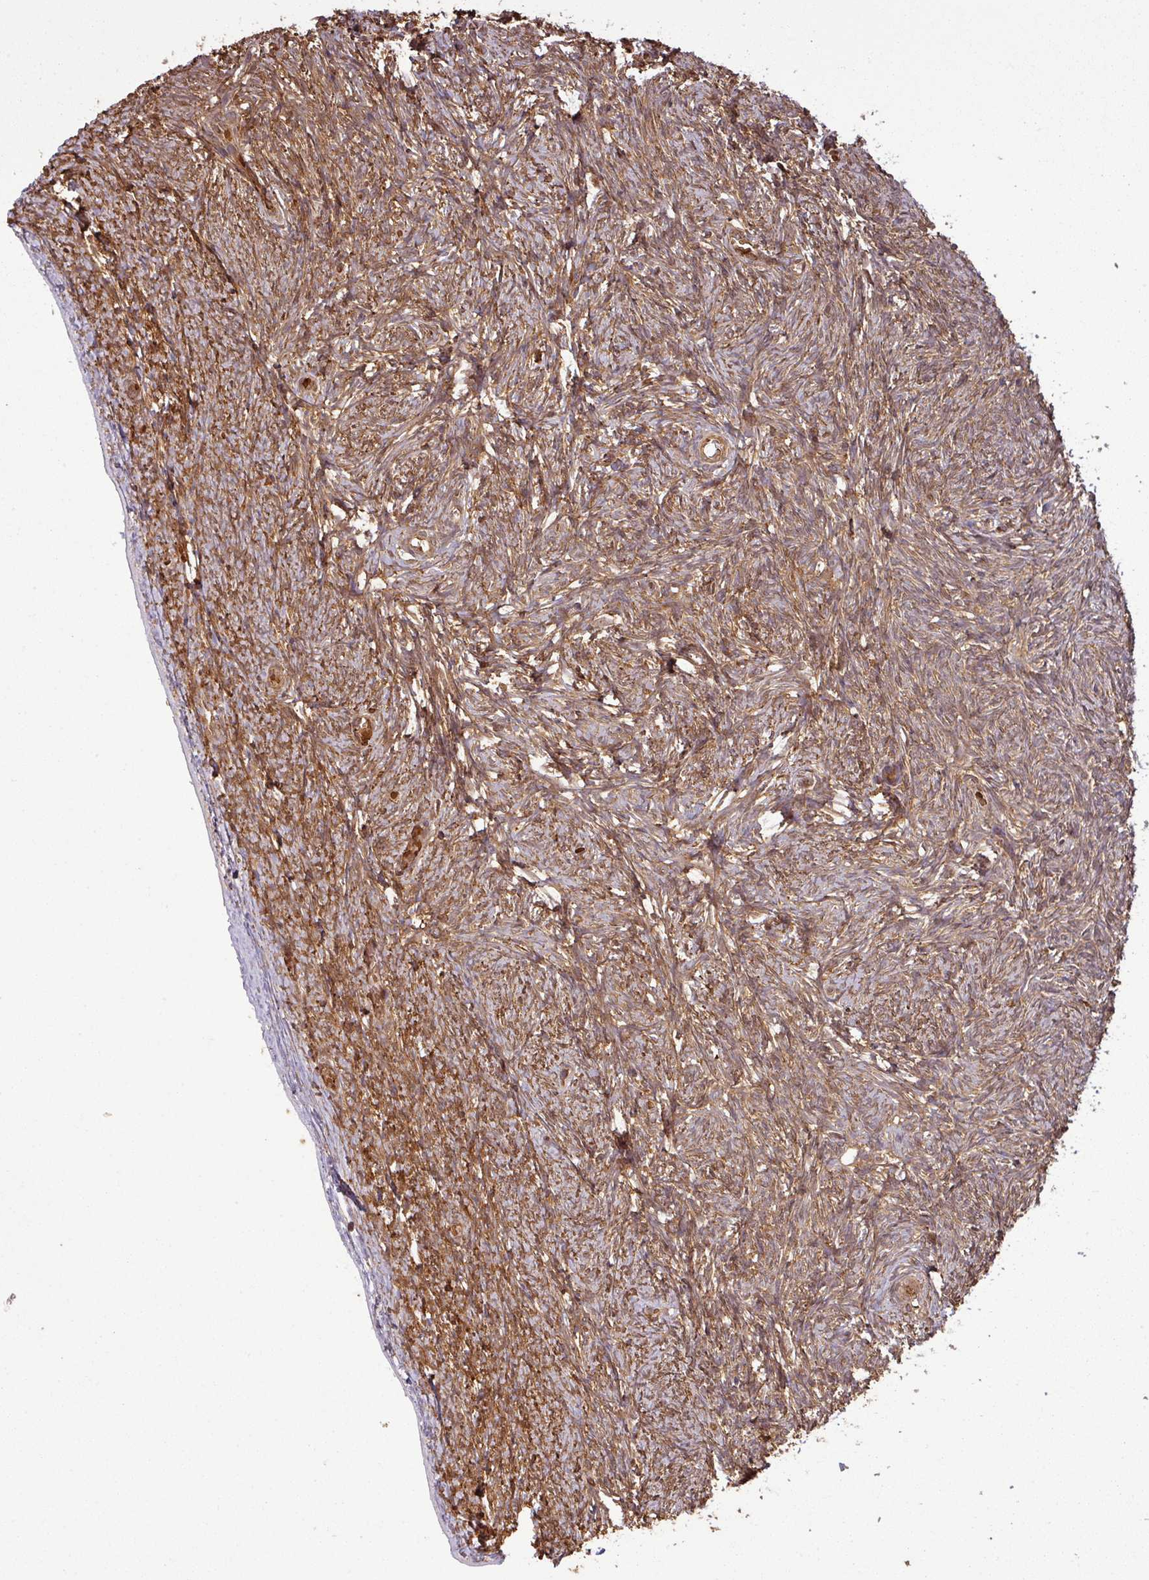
{"staining": {"intensity": "moderate", "quantity": ">75%", "location": "cytoplasmic/membranous"}, "tissue": "ovary", "cell_type": "Ovarian stroma cells", "image_type": "normal", "snomed": [{"axis": "morphology", "description": "Normal tissue, NOS"}, {"axis": "topography", "description": "Ovary"}], "caption": "Immunohistochemical staining of benign ovary exhibits >75% levels of moderate cytoplasmic/membranous protein positivity in about >75% of ovarian stroma cells. (DAB IHC with brightfield microscopy, high magnification).", "gene": "MAP3K6", "patient": {"sex": "female", "age": 44}}